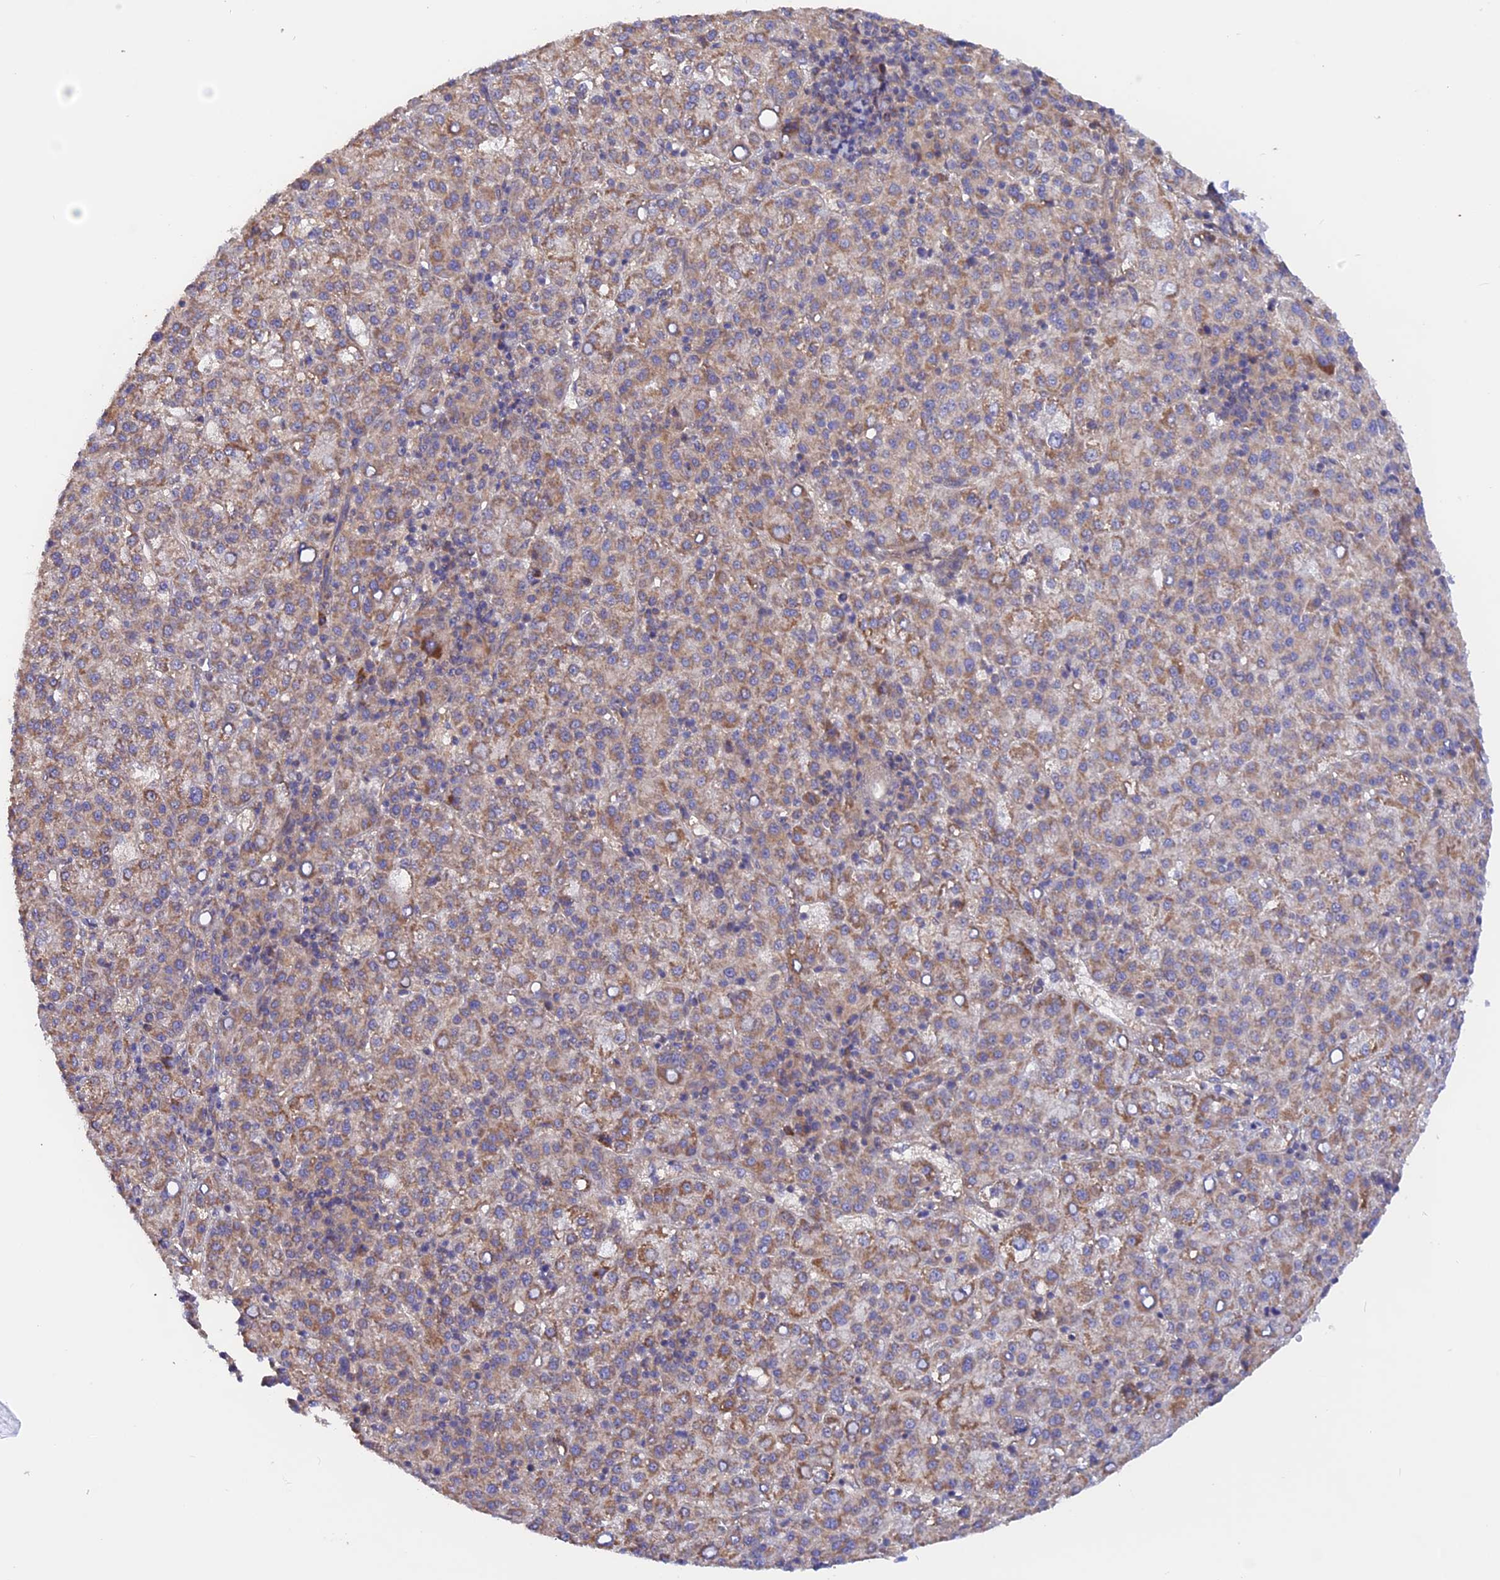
{"staining": {"intensity": "moderate", "quantity": ">75%", "location": "cytoplasmic/membranous"}, "tissue": "liver cancer", "cell_type": "Tumor cells", "image_type": "cancer", "snomed": [{"axis": "morphology", "description": "Carcinoma, Hepatocellular, NOS"}, {"axis": "topography", "description": "Liver"}], "caption": "Human liver cancer (hepatocellular carcinoma) stained with a brown dye exhibits moderate cytoplasmic/membranous positive positivity in approximately >75% of tumor cells.", "gene": "HYCC1", "patient": {"sex": "female", "age": 58}}